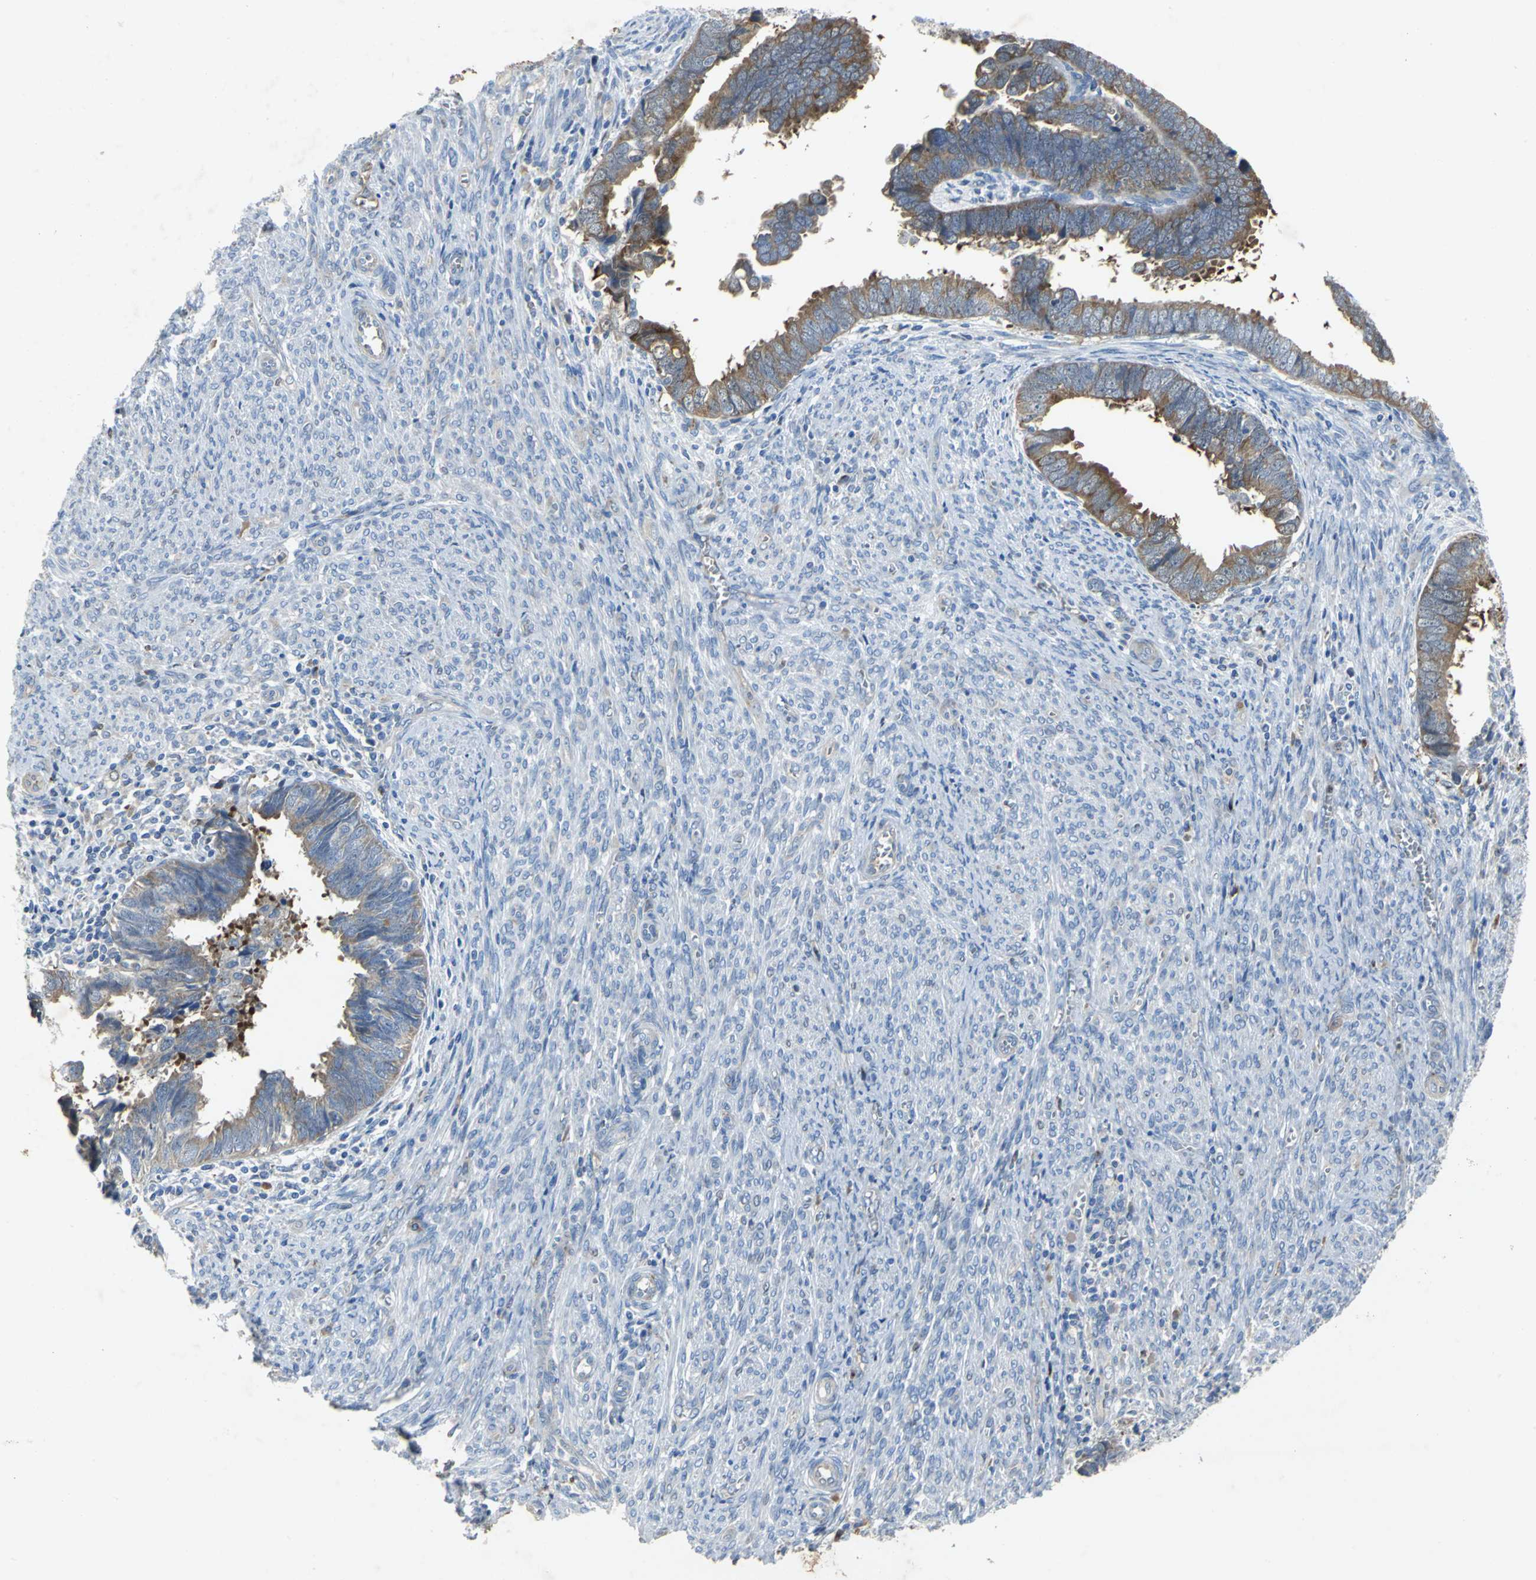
{"staining": {"intensity": "moderate", "quantity": ">75%", "location": "cytoplasmic/membranous"}, "tissue": "endometrial cancer", "cell_type": "Tumor cells", "image_type": "cancer", "snomed": [{"axis": "morphology", "description": "Adenocarcinoma, NOS"}, {"axis": "topography", "description": "Endometrium"}], "caption": "Brown immunohistochemical staining in human endometrial cancer (adenocarcinoma) demonstrates moderate cytoplasmic/membranous positivity in approximately >75% of tumor cells. The staining was performed using DAB (3,3'-diaminobenzidine), with brown indicating positive protein expression. Nuclei are stained blue with hematoxylin.", "gene": "EIF5A", "patient": {"sex": "female", "age": 75}}